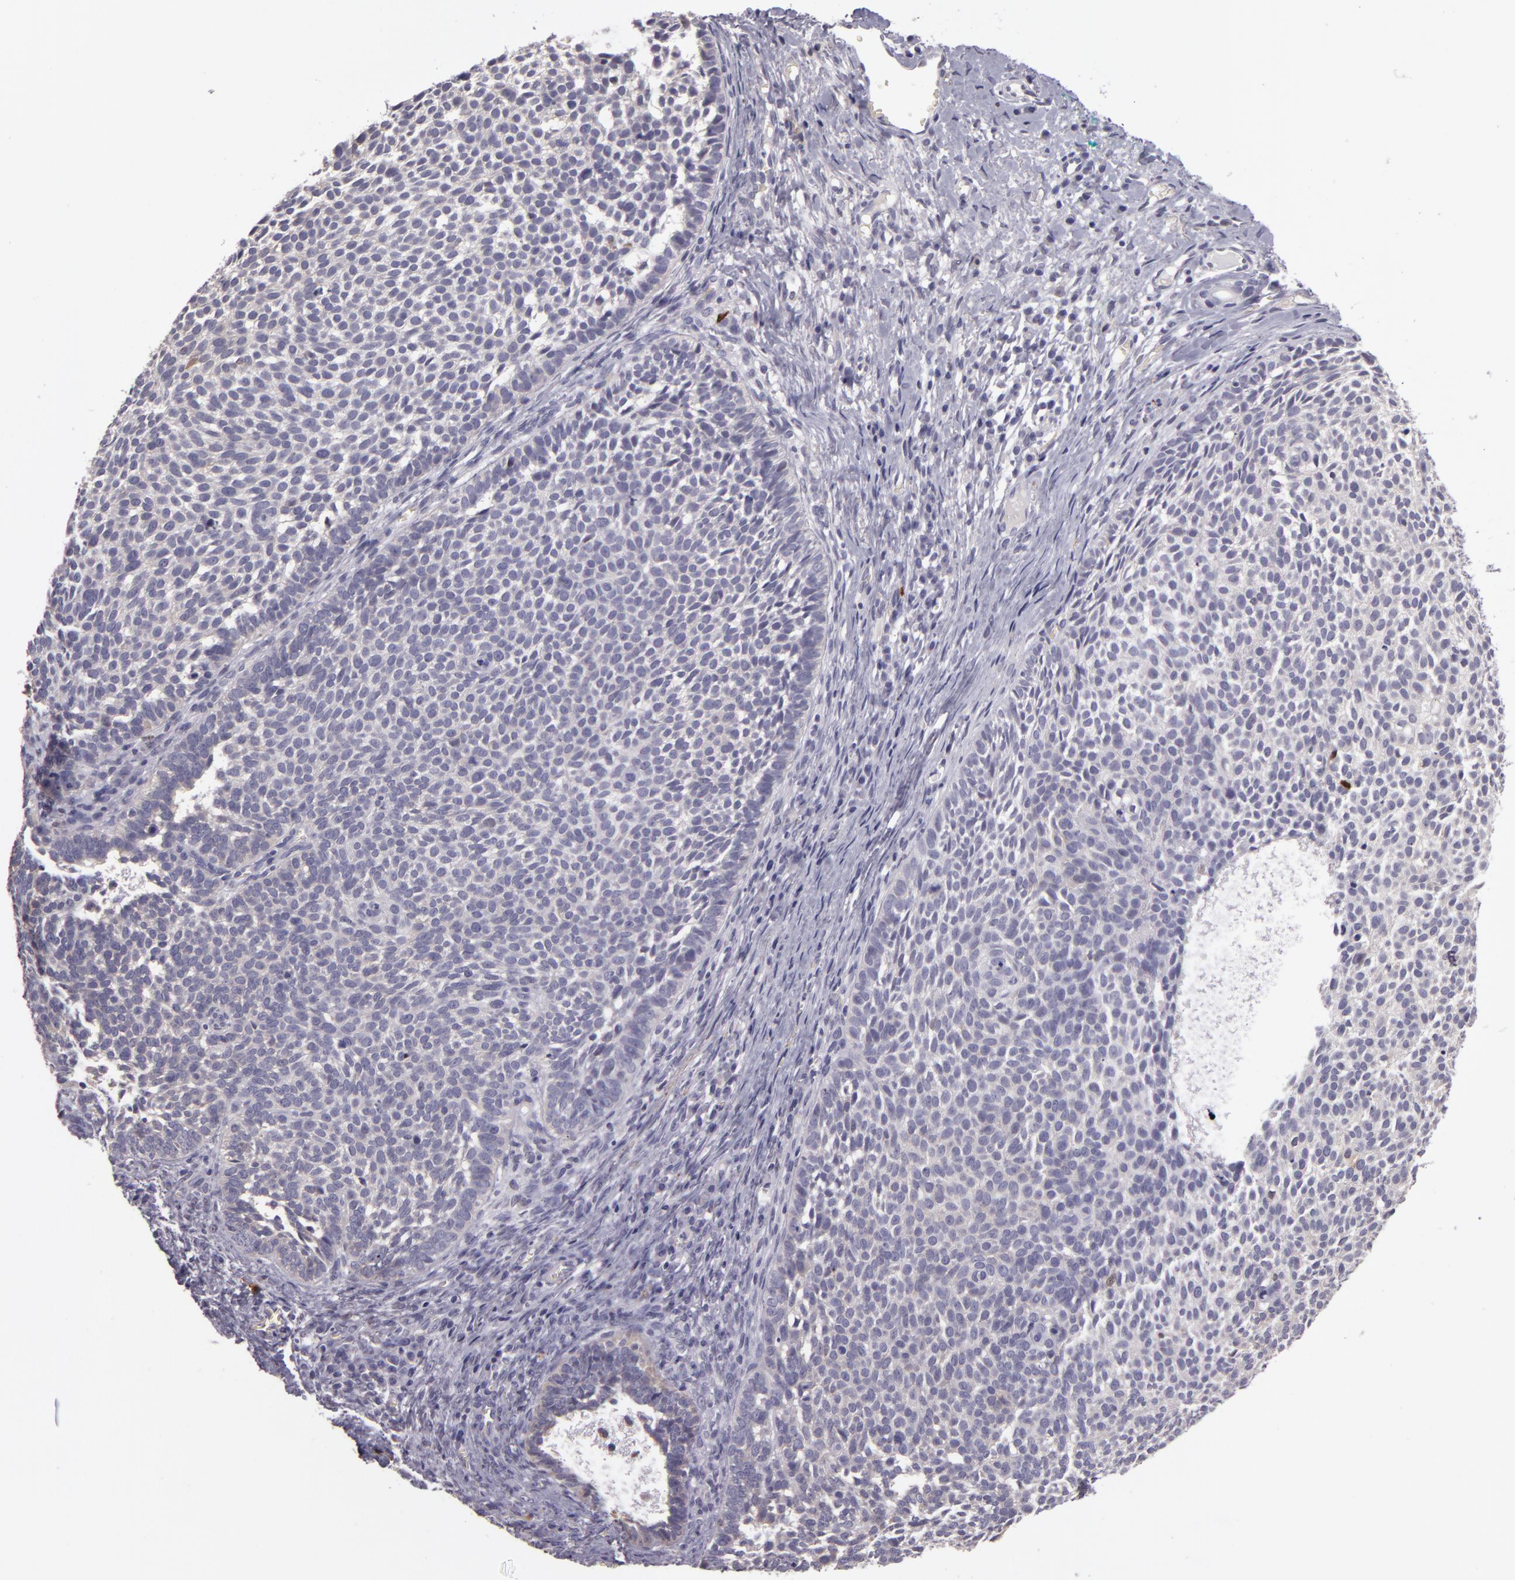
{"staining": {"intensity": "negative", "quantity": "none", "location": "none"}, "tissue": "skin cancer", "cell_type": "Tumor cells", "image_type": "cancer", "snomed": [{"axis": "morphology", "description": "Basal cell carcinoma"}, {"axis": "topography", "description": "Skin"}], "caption": "Tumor cells are negative for brown protein staining in skin cancer (basal cell carcinoma).", "gene": "SNCB", "patient": {"sex": "male", "age": 63}}